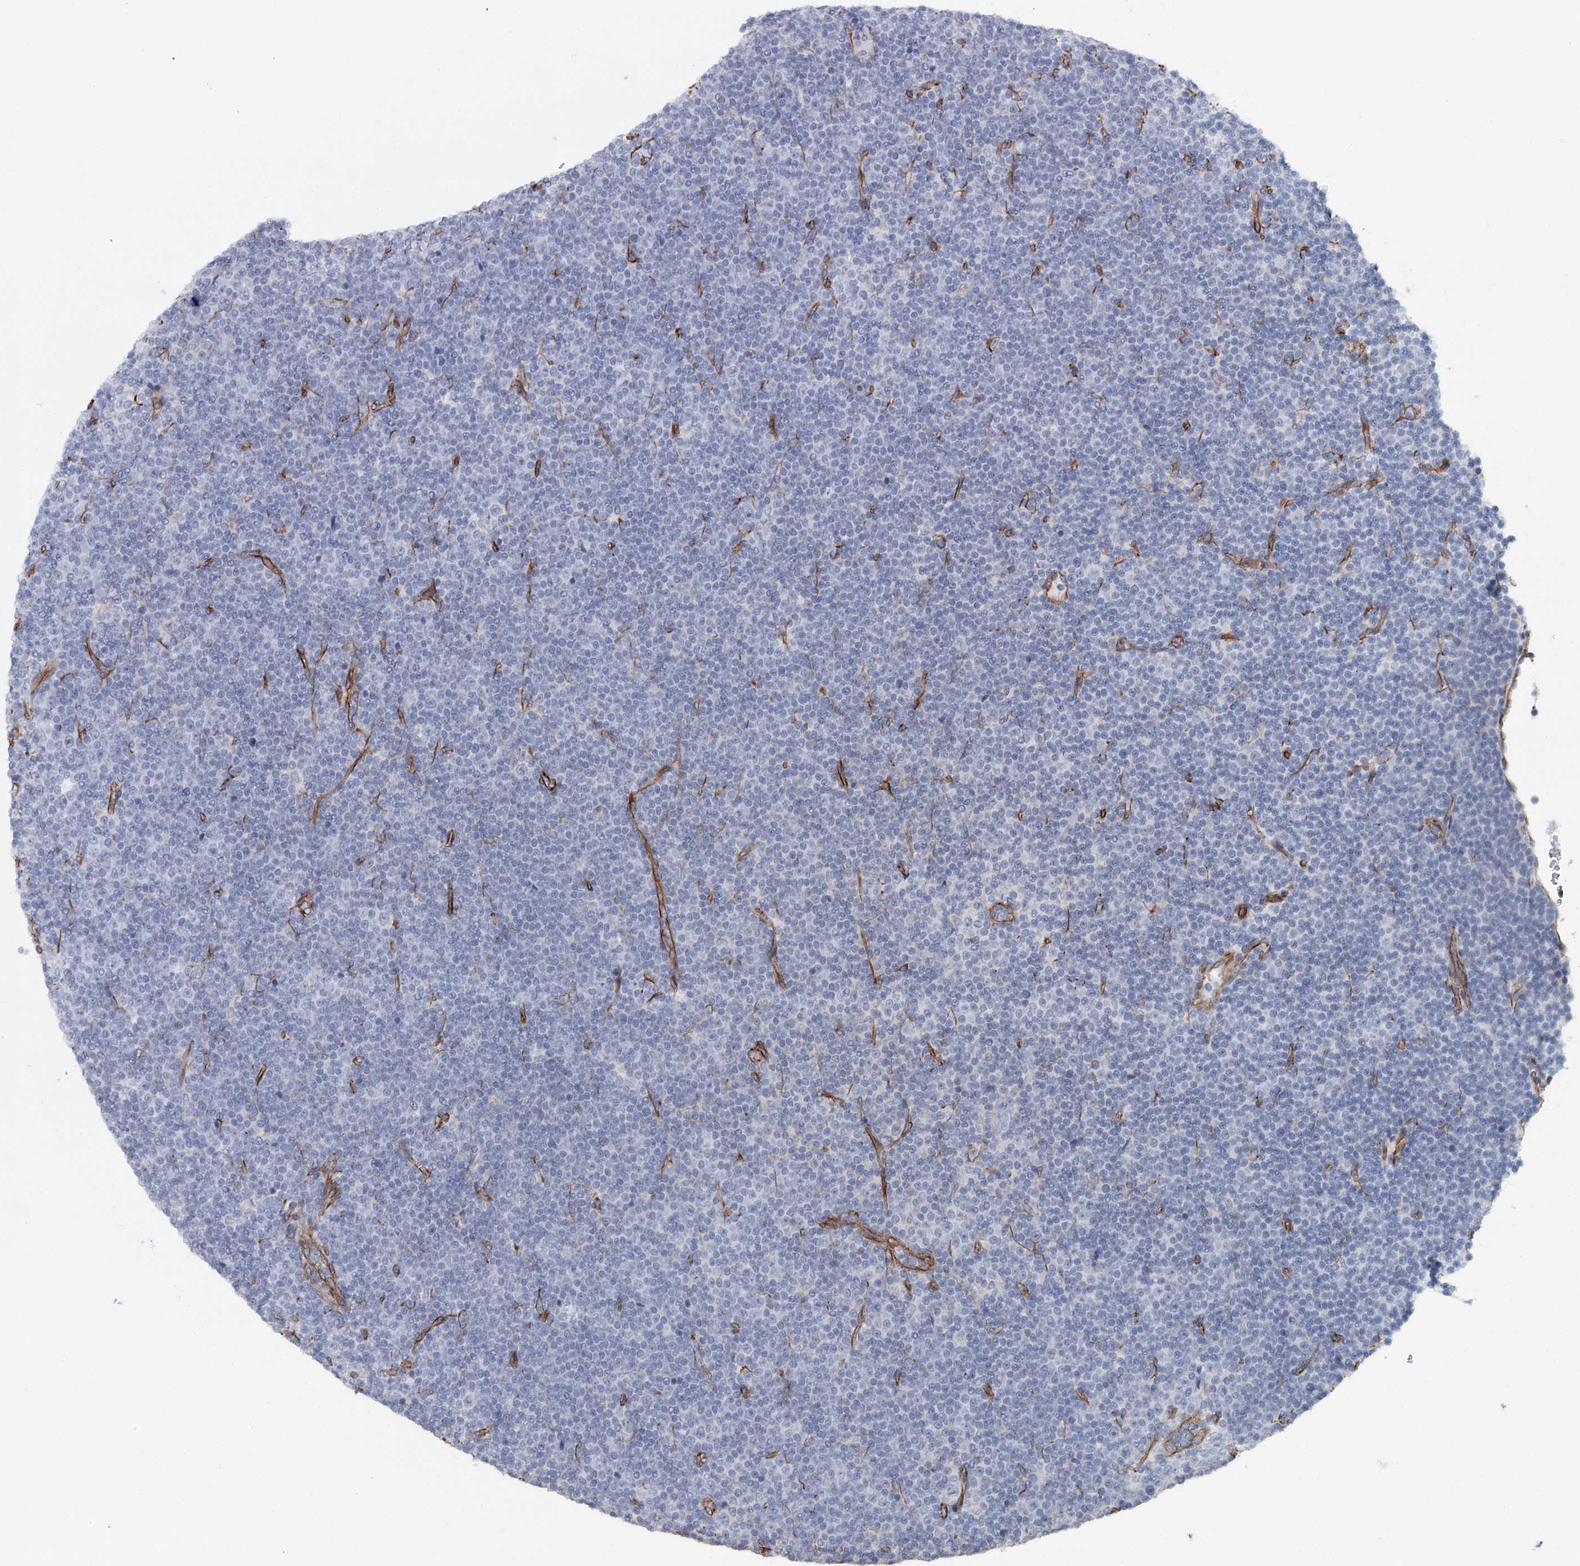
{"staining": {"intensity": "negative", "quantity": "none", "location": "none"}, "tissue": "lymphoma", "cell_type": "Tumor cells", "image_type": "cancer", "snomed": [{"axis": "morphology", "description": "Malignant lymphoma, non-Hodgkin's type, Low grade"}, {"axis": "topography", "description": "Lymph node"}], "caption": "Tumor cells show no significant protein positivity in malignant lymphoma, non-Hodgkin's type (low-grade). (DAB (3,3'-diaminobenzidine) IHC with hematoxylin counter stain).", "gene": "SYNPO", "patient": {"sex": "female", "age": 67}}